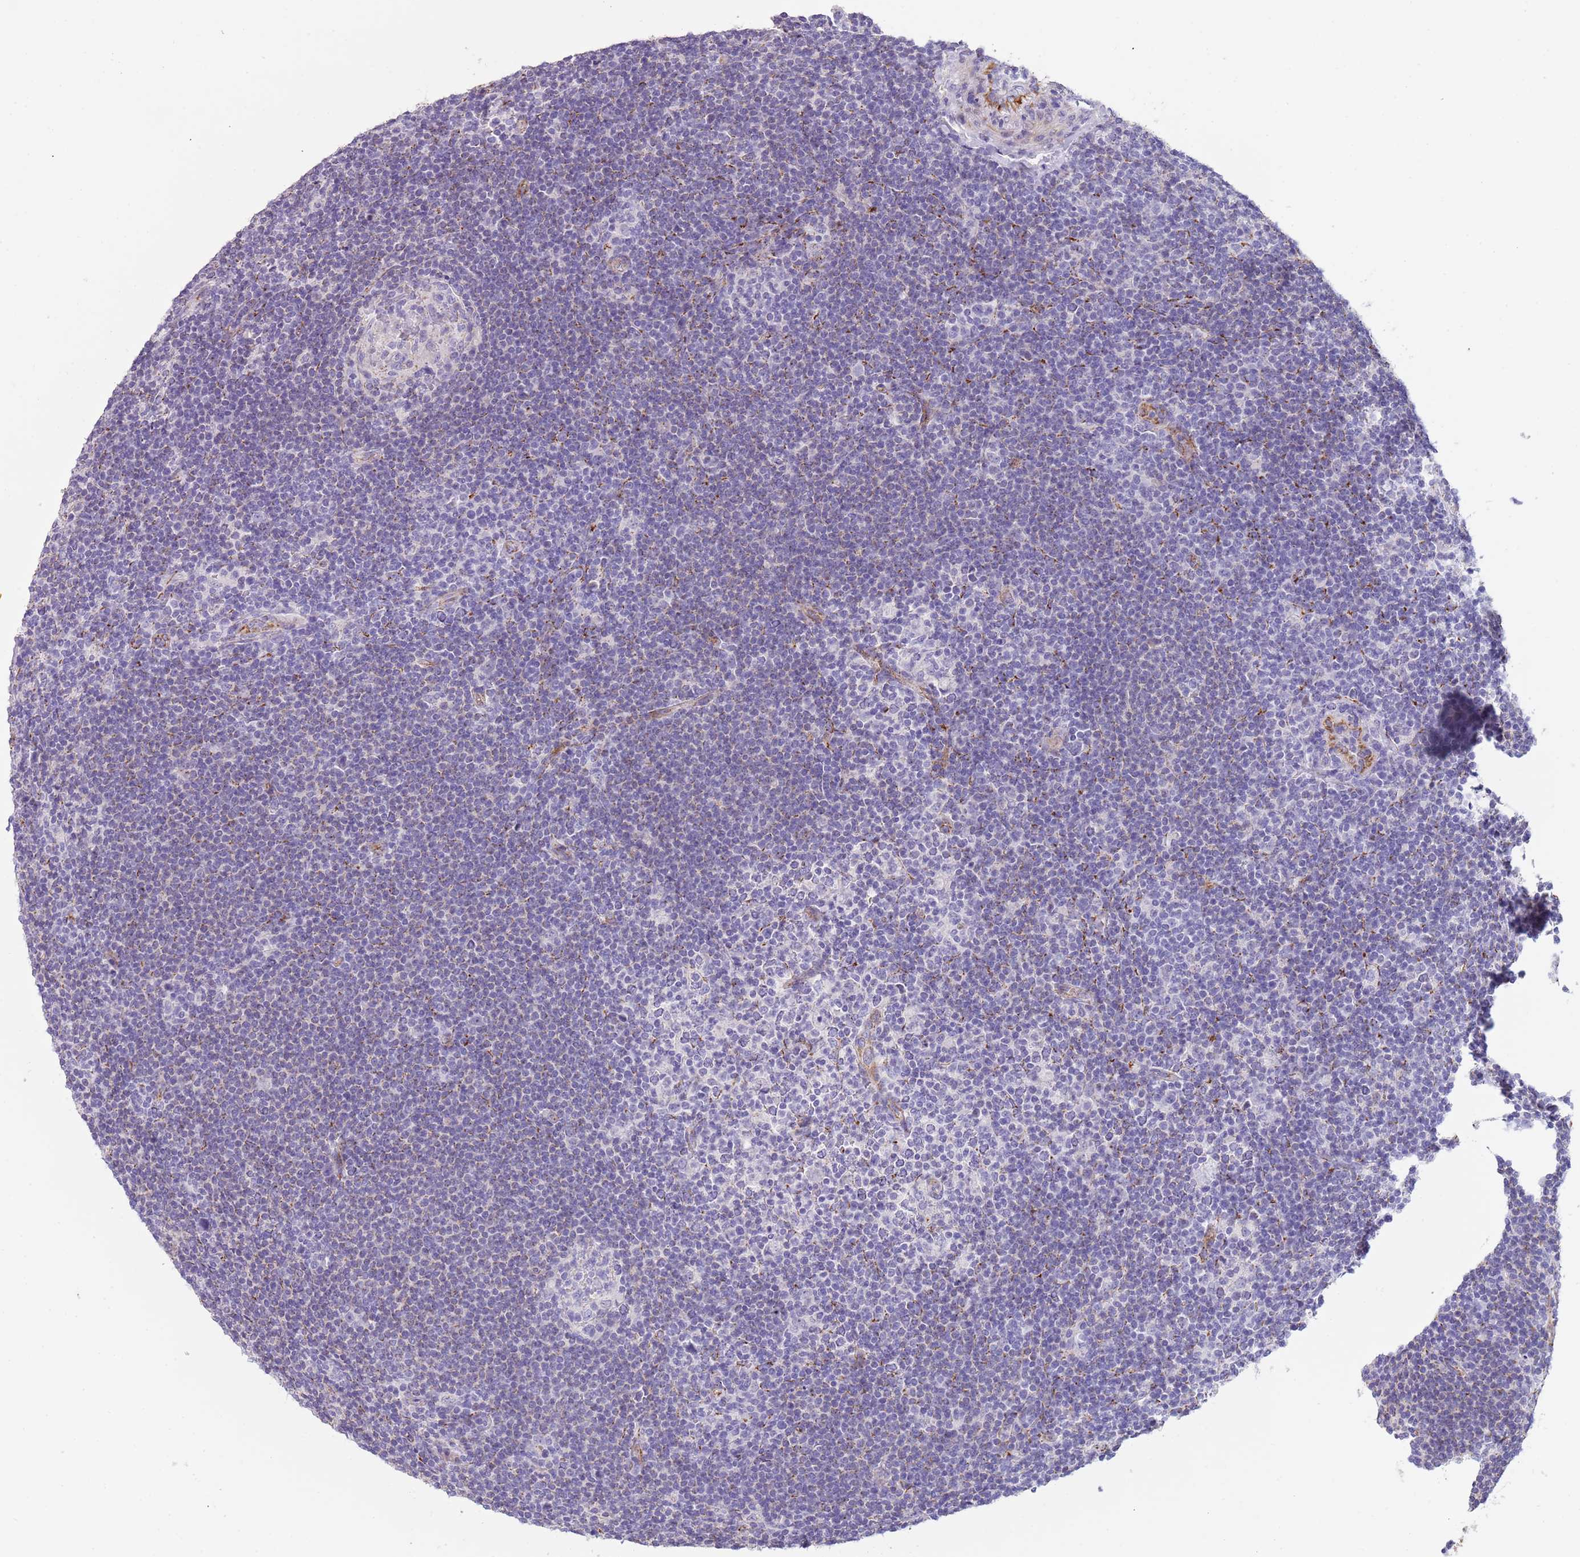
{"staining": {"intensity": "negative", "quantity": "none", "location": "none"}, "tissue": "lymphoma", "cell_type": "Tumor cells", "image_type": "cancer", "snomed": [{"axis": "morphology", "description": "Hodgkin's disease, NOS"}, {"axis": "topography", "description": "Lymph node"}], "caption": "This is an immunohistochemistry (IHC) histopathology image of Hodgkin's disease. There is no positivity in tumor cells.", "gene": "RNF222", "patient": {"sex": "female", "age": 57}}